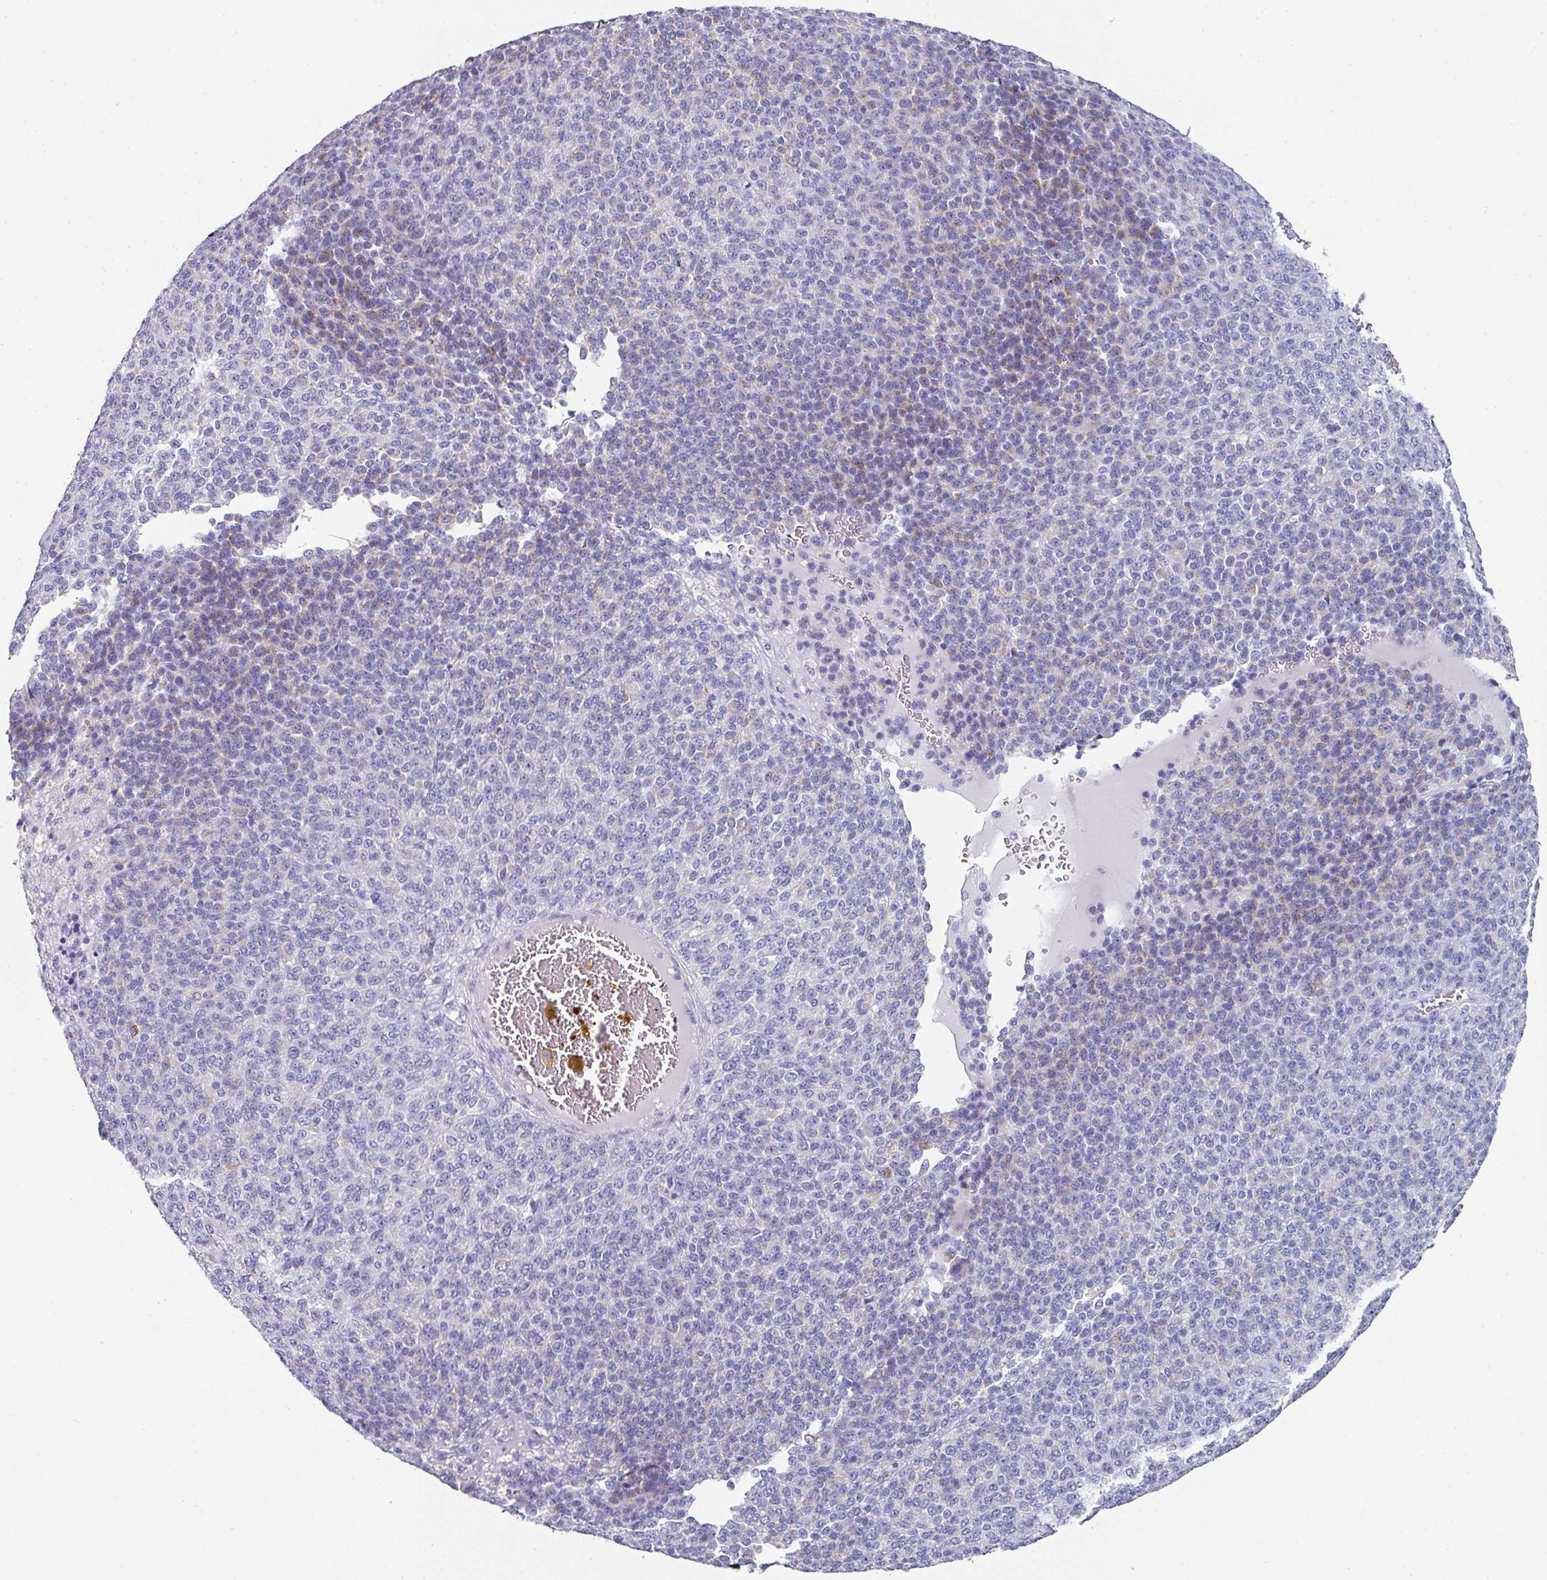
{"staining": {"intensity": "weak", "quantity": "<25%", "location": "cytoplasmic/membranous"}, "tissue": "melanoma", "cell_type": "Tumor cells", "image_type": "cancer", "snomed": [{"axis": "morphology", "description": "Malignant melanoma, Metastatic site"}, {"axis": "topography", "description": "Brain"}], "caption": "Tumor cells are negative for brown protein staining in malignant melanoma (metastatic site).", "gene": "SETBP1", "patient": {"sex": "female", "age": 56}}